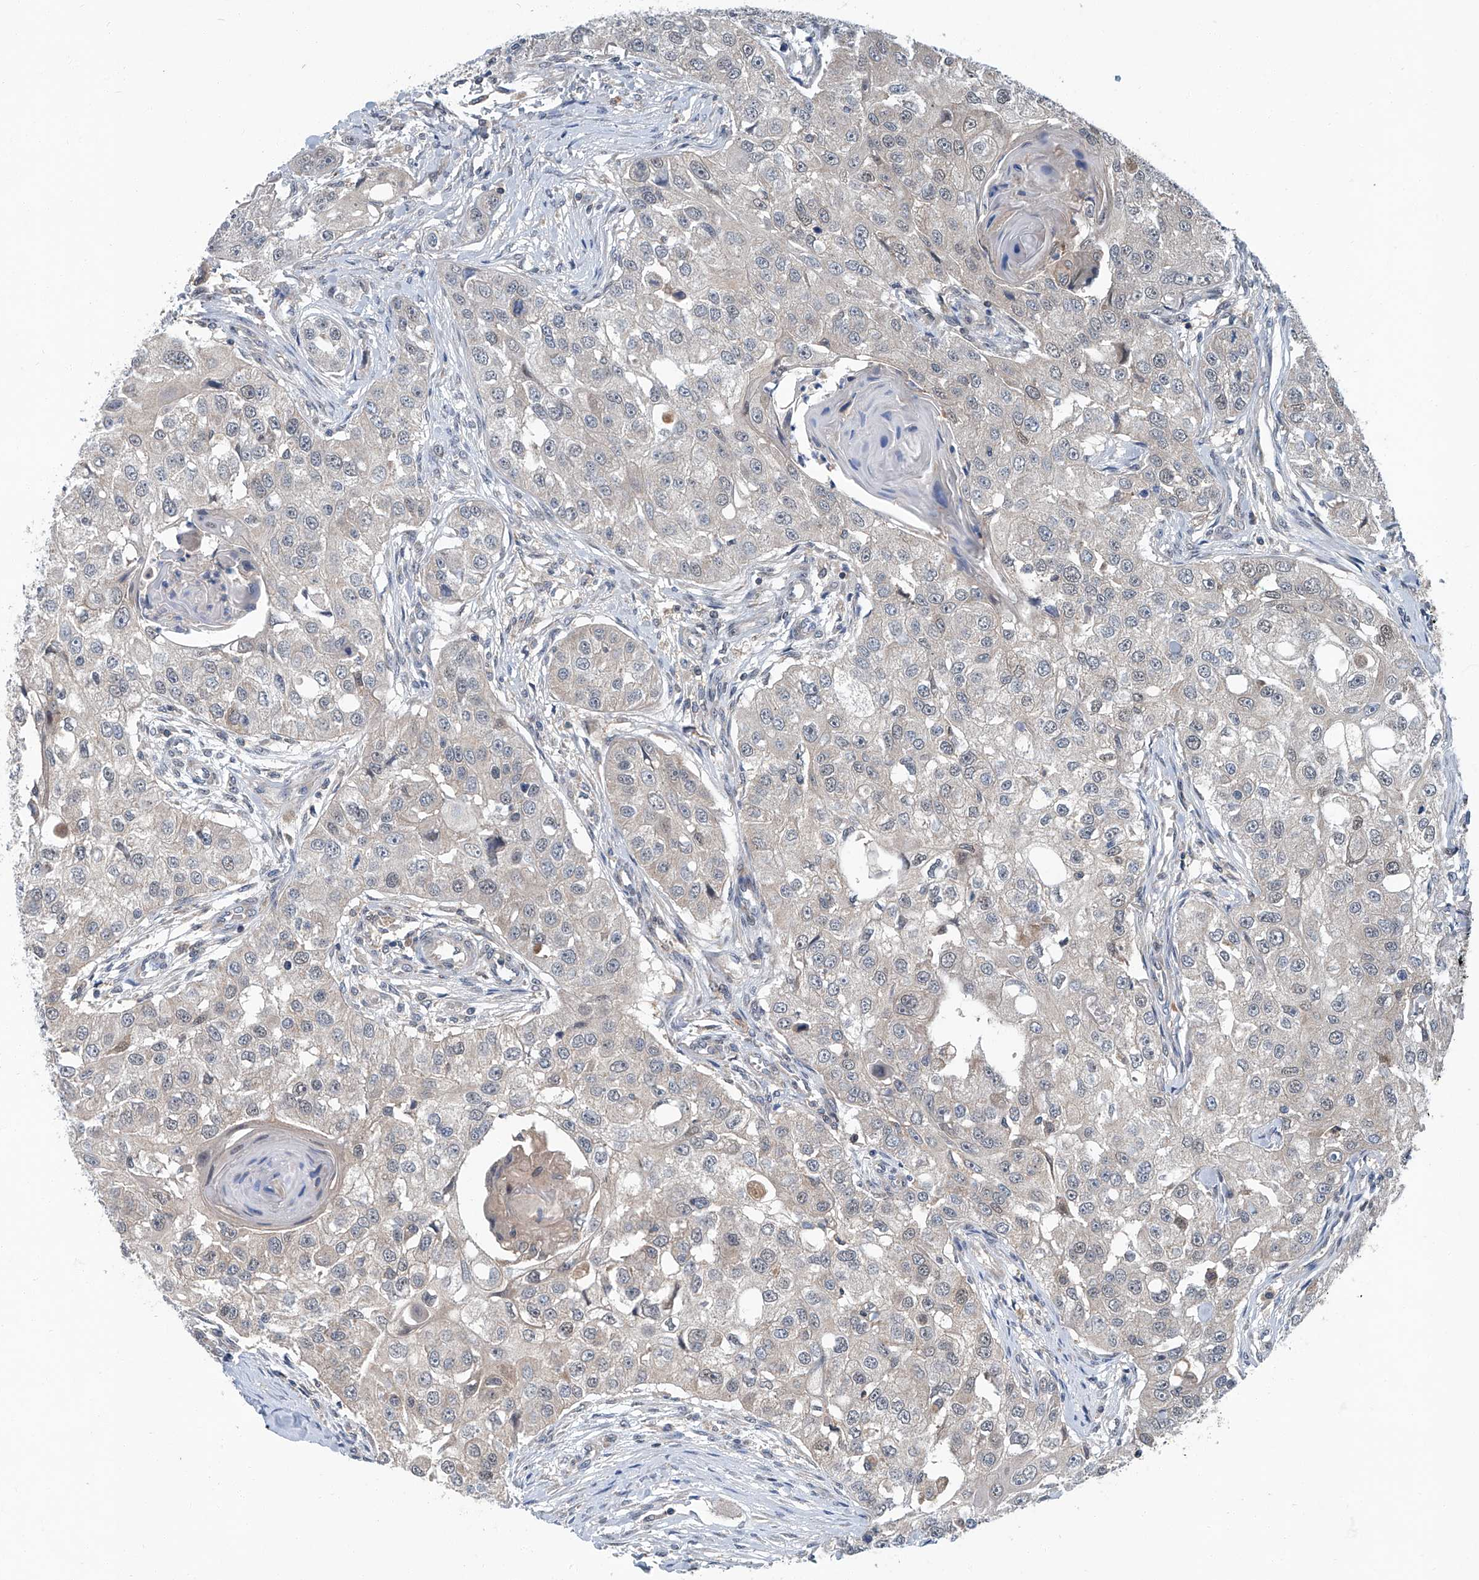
{"staining": {"intensity": "negative", "quantity": "none", "location": "none"}, "tissue": "head and neck cancer", "cell_type": "Tumor cells", "image_type": "cancer", "snomed": [{"axis": "morphology", "description": "Normal tissue, NOS"}, {"axis": "morphology", "description": "Squamous cell carcinoma, NOS"}, {"axis": "topography", "description": "Skeletal muscle"}, {"axis": "topography", "description": "Head-Neck"}], "caption": "Squamous cell carcinoma (head and neck) was stained to show a protein in brown. There is no significant staining in tumor cells. (IHC, brightfield microscopy, high magnification).", "gene": "CLK1", "patient": {"sex": "male", "age": 51}}